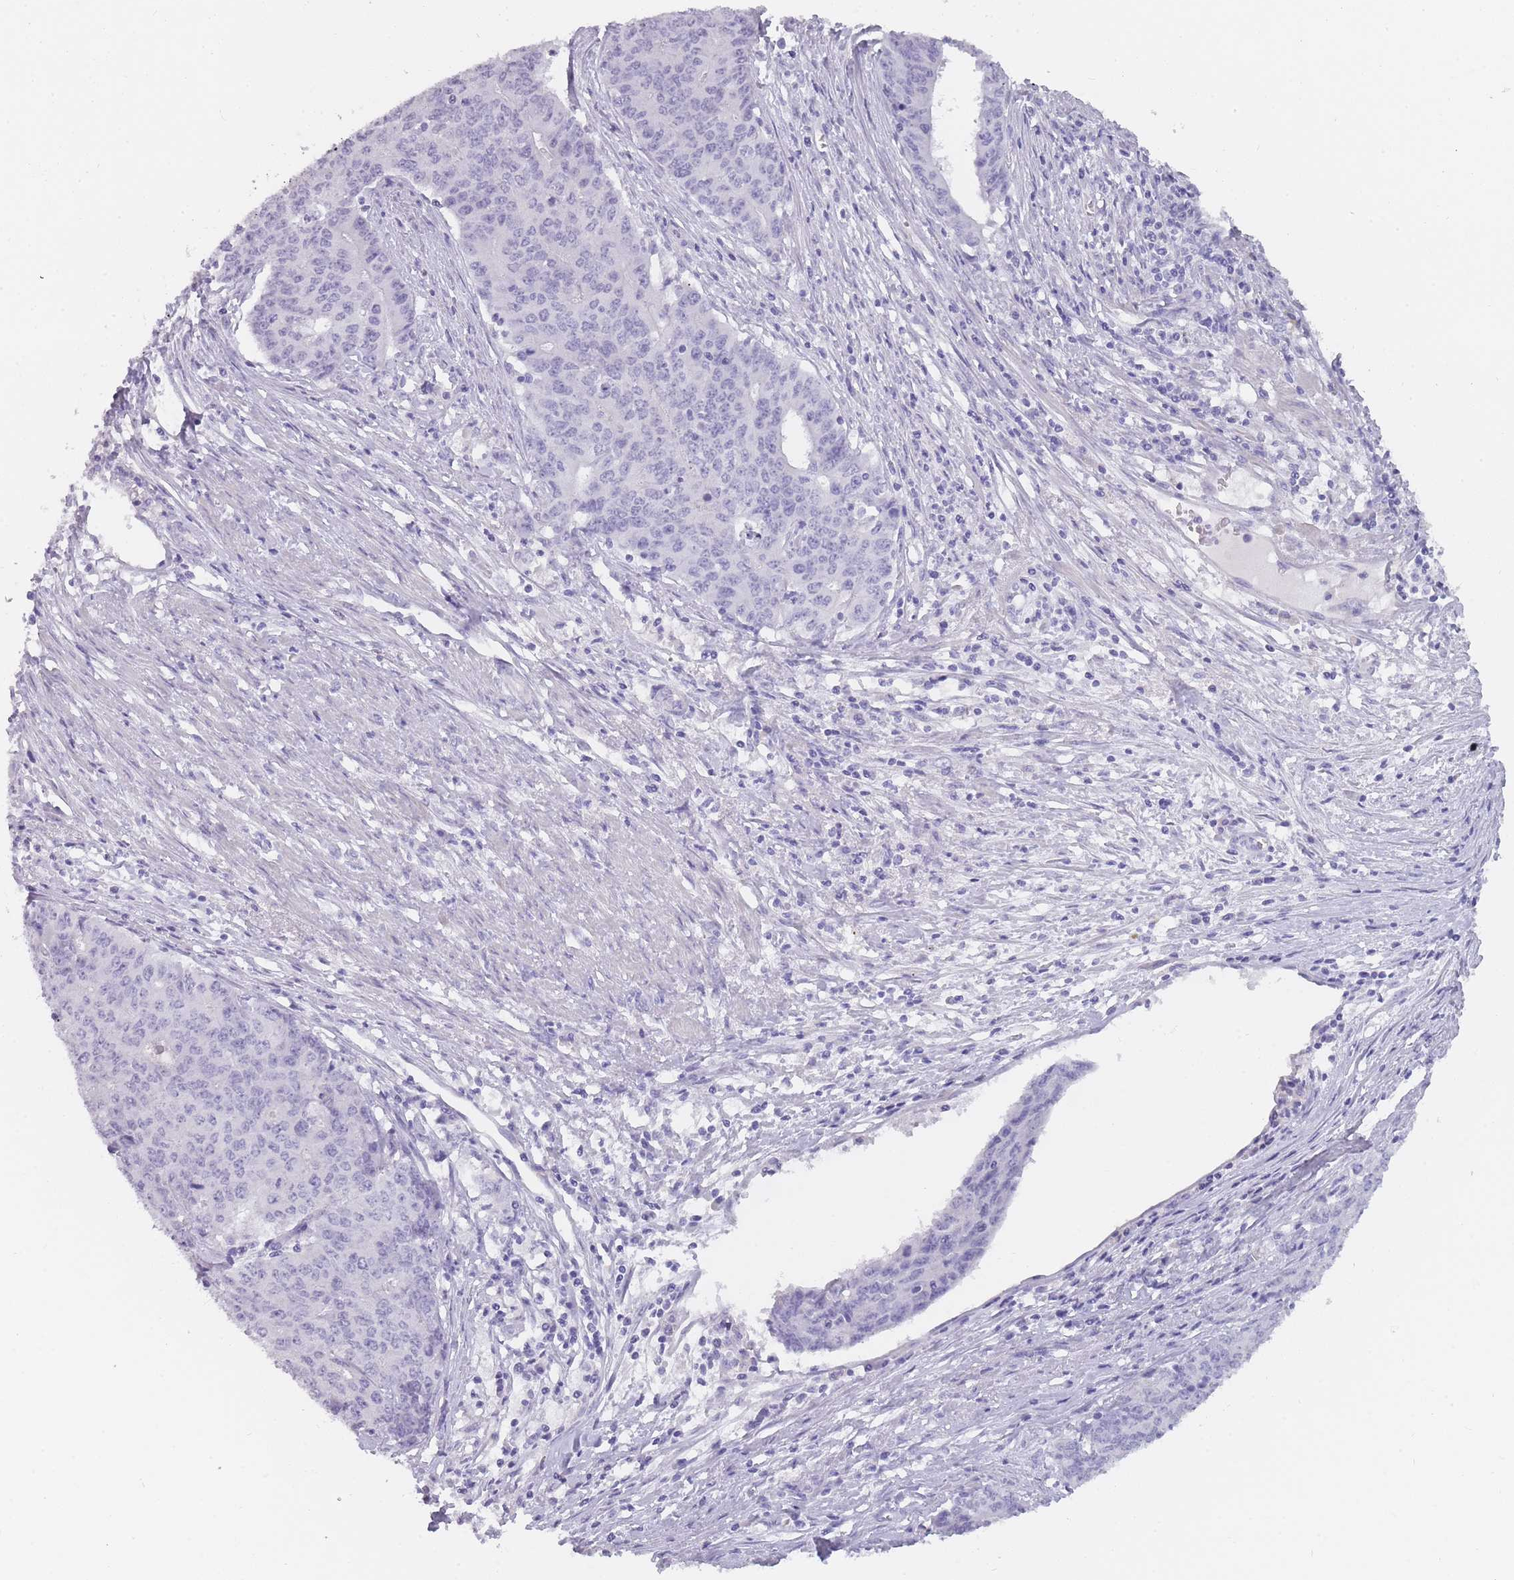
{"staining": {"intensity": "negative", "quantity": "none", "location": "none"}, "tissue": "endometrial cancer", "cell_type": "Tumor cells", "image_type": "cancer", "snomed": [{"axis": "morphology", "description": "Adenocarcinoma, NOS"}, {"axis": "topography", "description": "Endometrium"}], "caption": "A high-resolution histopathology image shows IHC staining of endometrial adenocarcinoma, which exhibits no significant expression in tumor cells.", "gene": "TCP11", "patient": {"sex": "female", "age": 59}}